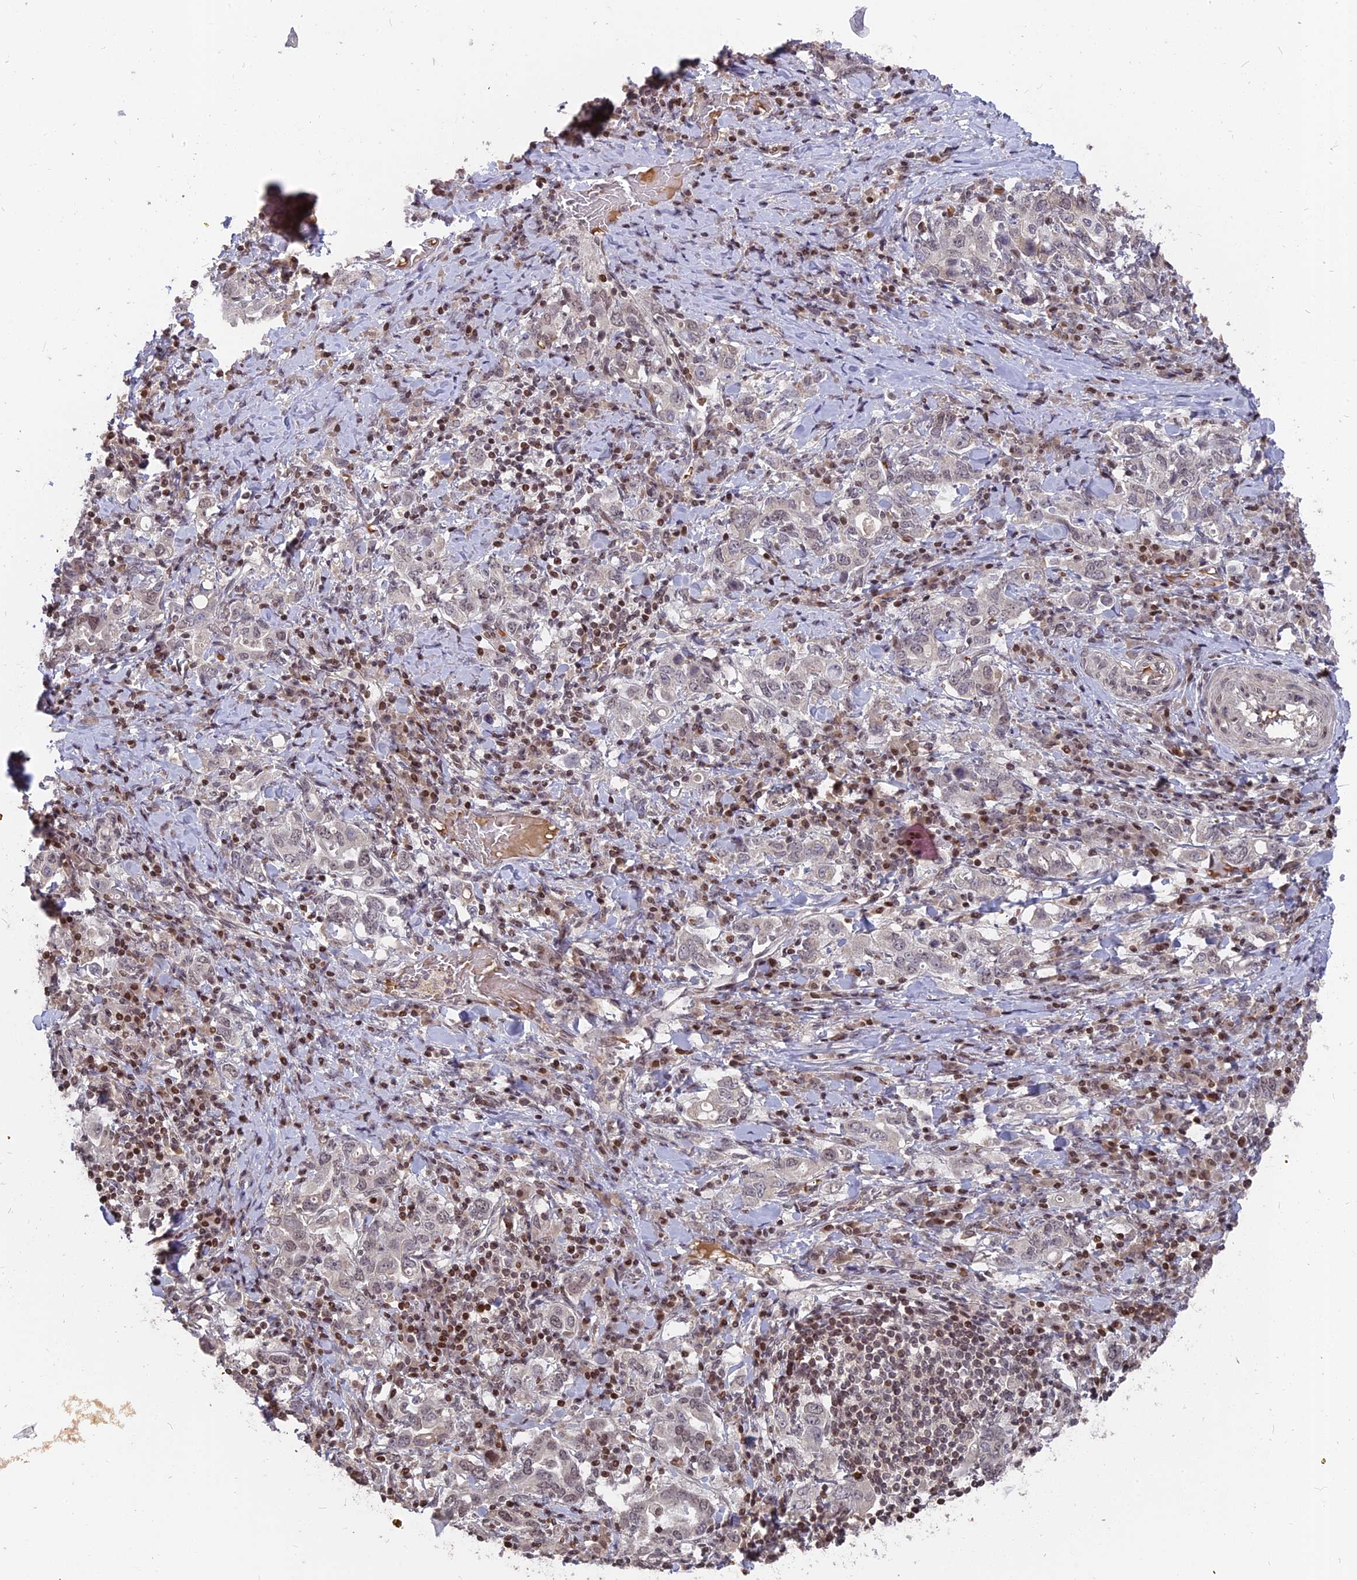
{"staining": {"intensity": "weak", "quantity": "<25%", "location": "nuclear"}, "tissue": "stomach cancer", "cell_type": "Tumor cells", "image_type": "cancer", "snomed": [{"axis": "morphology", "description": "Adenocarcinoma, NOS"}, {"axis": "topography", "description": "Stomach, upper"}, {"axis": "topography", "description": "Stomach"}], "caption": "Stomach cancer stained for a protein using immunohistochemistry (IHC) reveals no positivity tumor cells.", "gene": "NR1H3", "patient": {"sex": "male", "age": 62}}